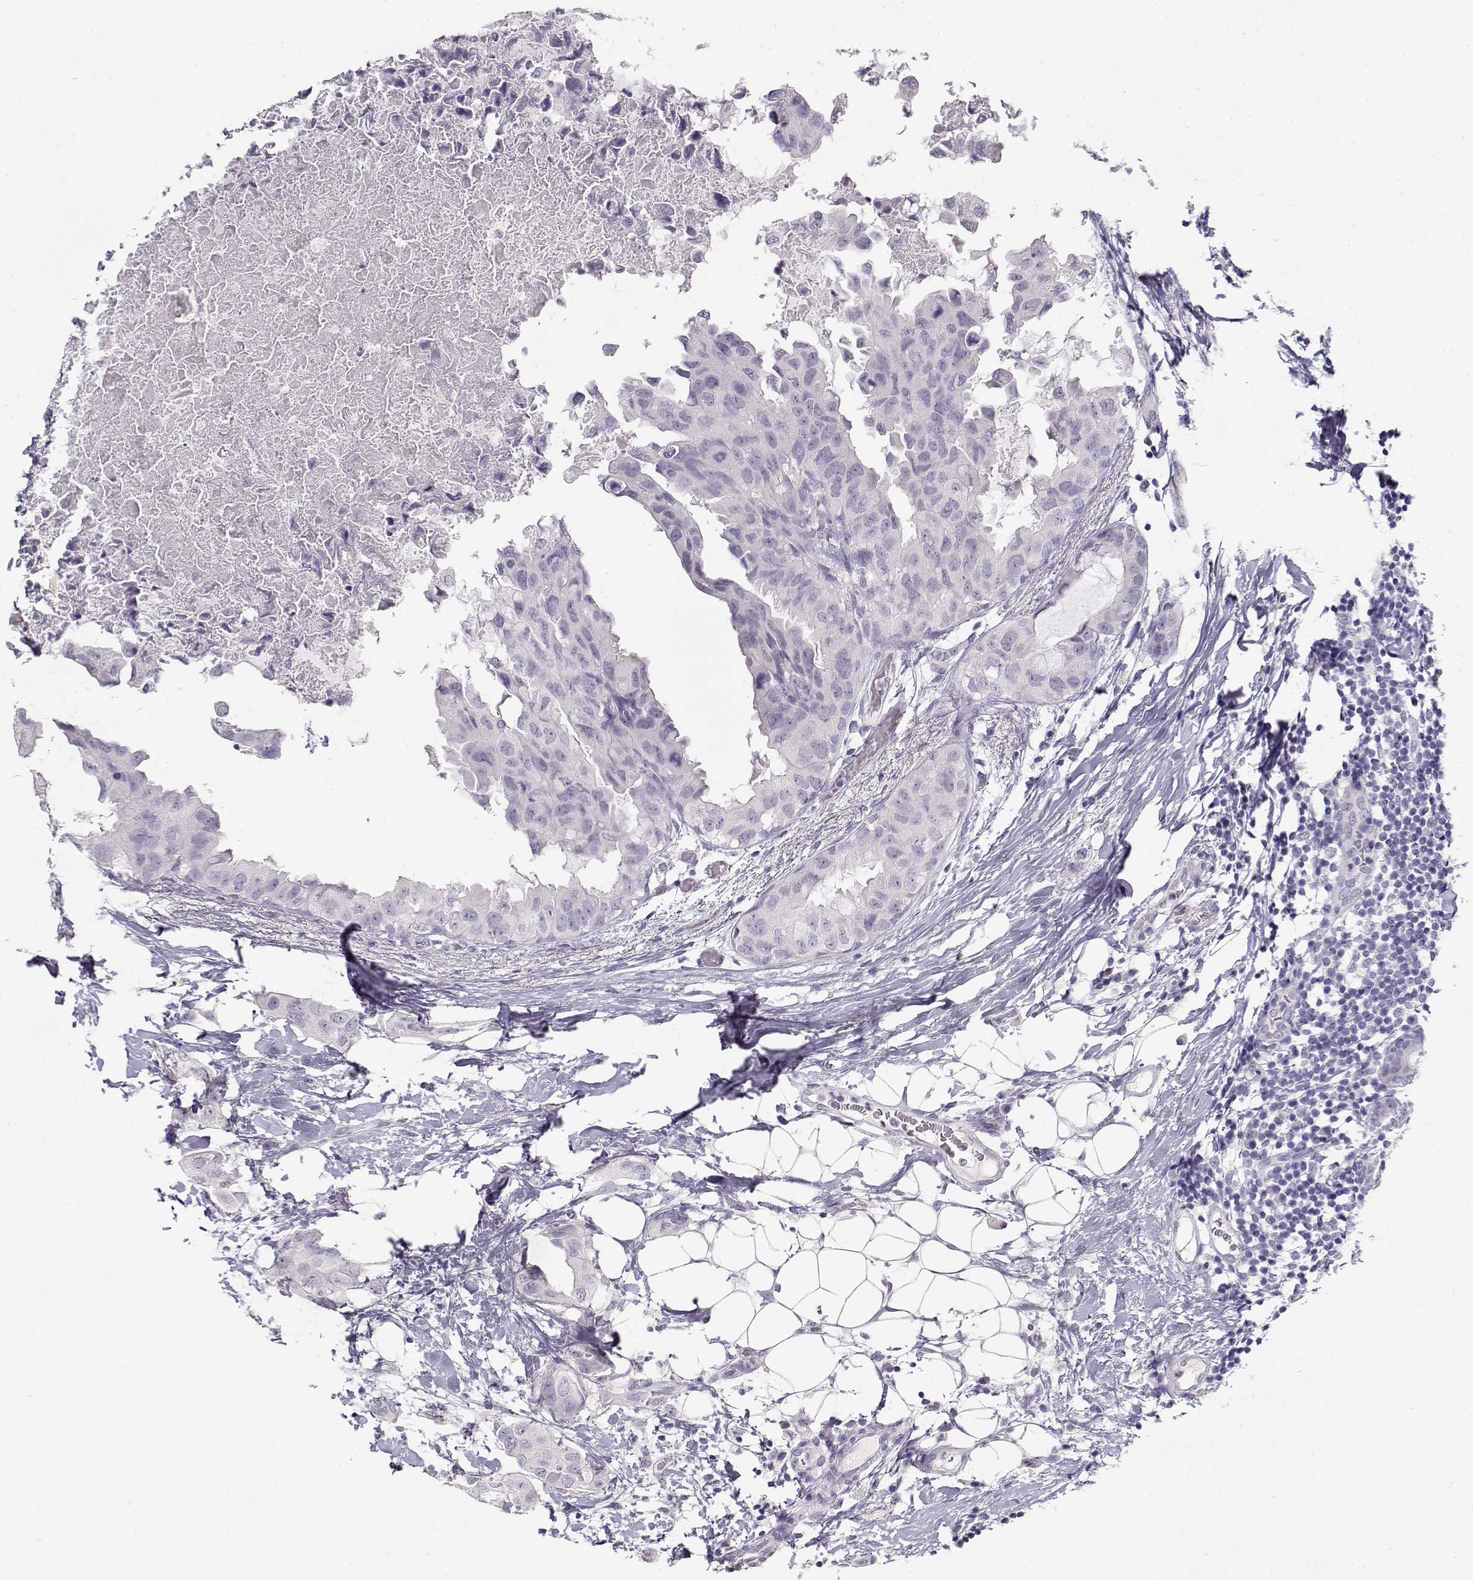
{"staining": {"intensity": "negative", "quantity": "none", "location": "none"}, "tissue": "breast cancer", "cell_type": "Tumor cells", "image_type": "cancer", "snomed": [{"axis": "morphology", "description": "Normal tissue, NOS"}, {"axis": "morphology", "description": "Duct carcinoma"}, {"axis": "topography", "description": "Breast"}], "caption": "Tumor cells show no significant protein positivity in breast cancer. (DAB IHC visualized using brightfield microscopy, high magnification).", "gene": "NUTM1", "patient": {"sex": "female", "age": 40}}